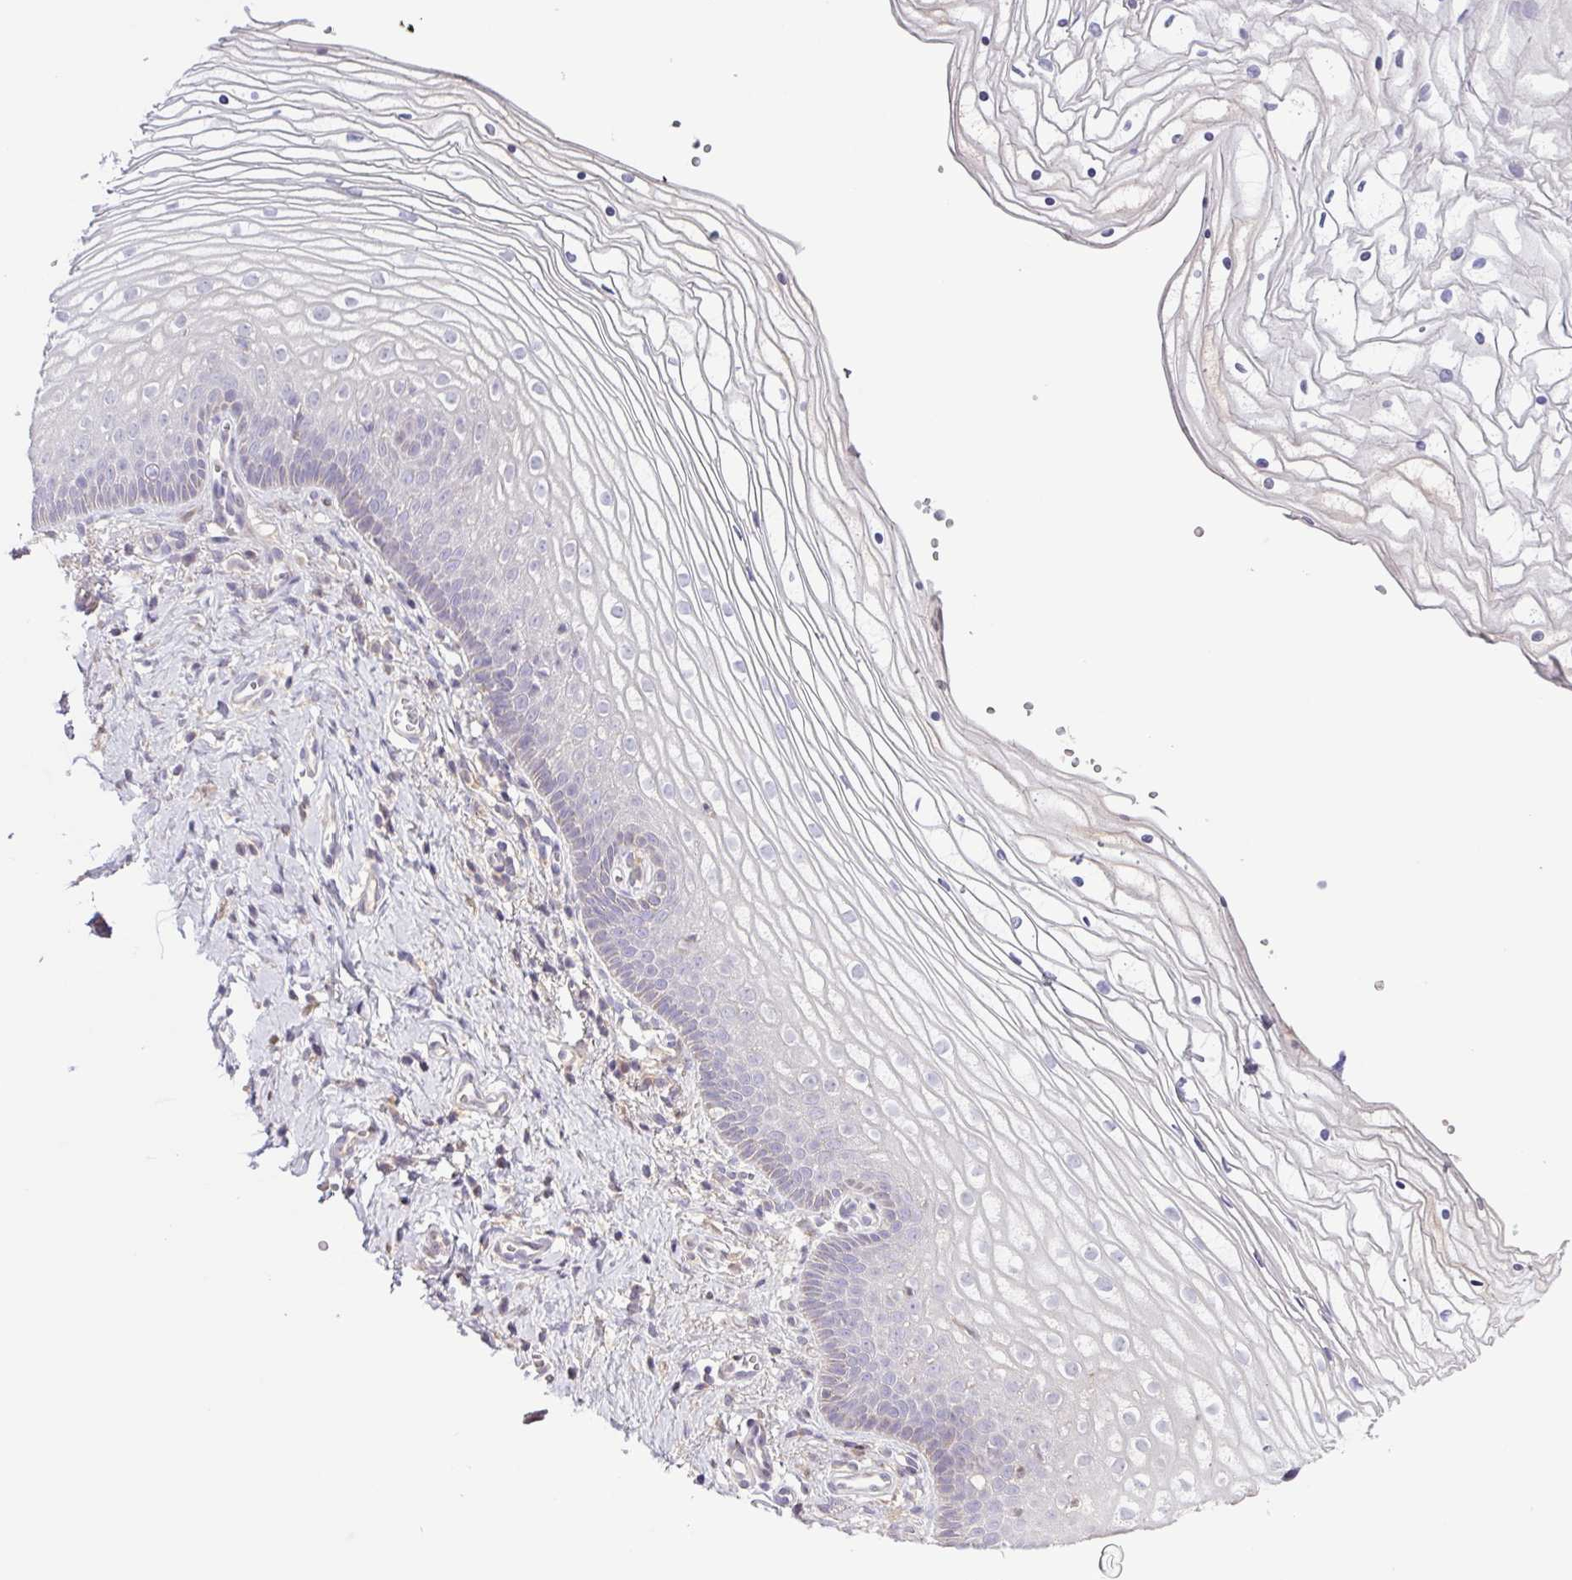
{"staining": {"intensity": "negative", "quantity": "none", "location": "none"}, "tissue": "vagina", "cell_type": "Squamous epithelial cells", "image_type": "normal", "snomed": [{"axis": "morphology", "description": "Normal tissue, NOS"}, {"axis": "topography", "description": "Vagina"}], "caption": "This photomicrograph is of benign vagina stained with immunohistochemistry (IHC) to label a protein in brown with the nuclei are counter-stained blue. There is no staining in squamous epithelial cells.", "gene": "SFTPB", "patient": {"sex": "female", "age": 56}}